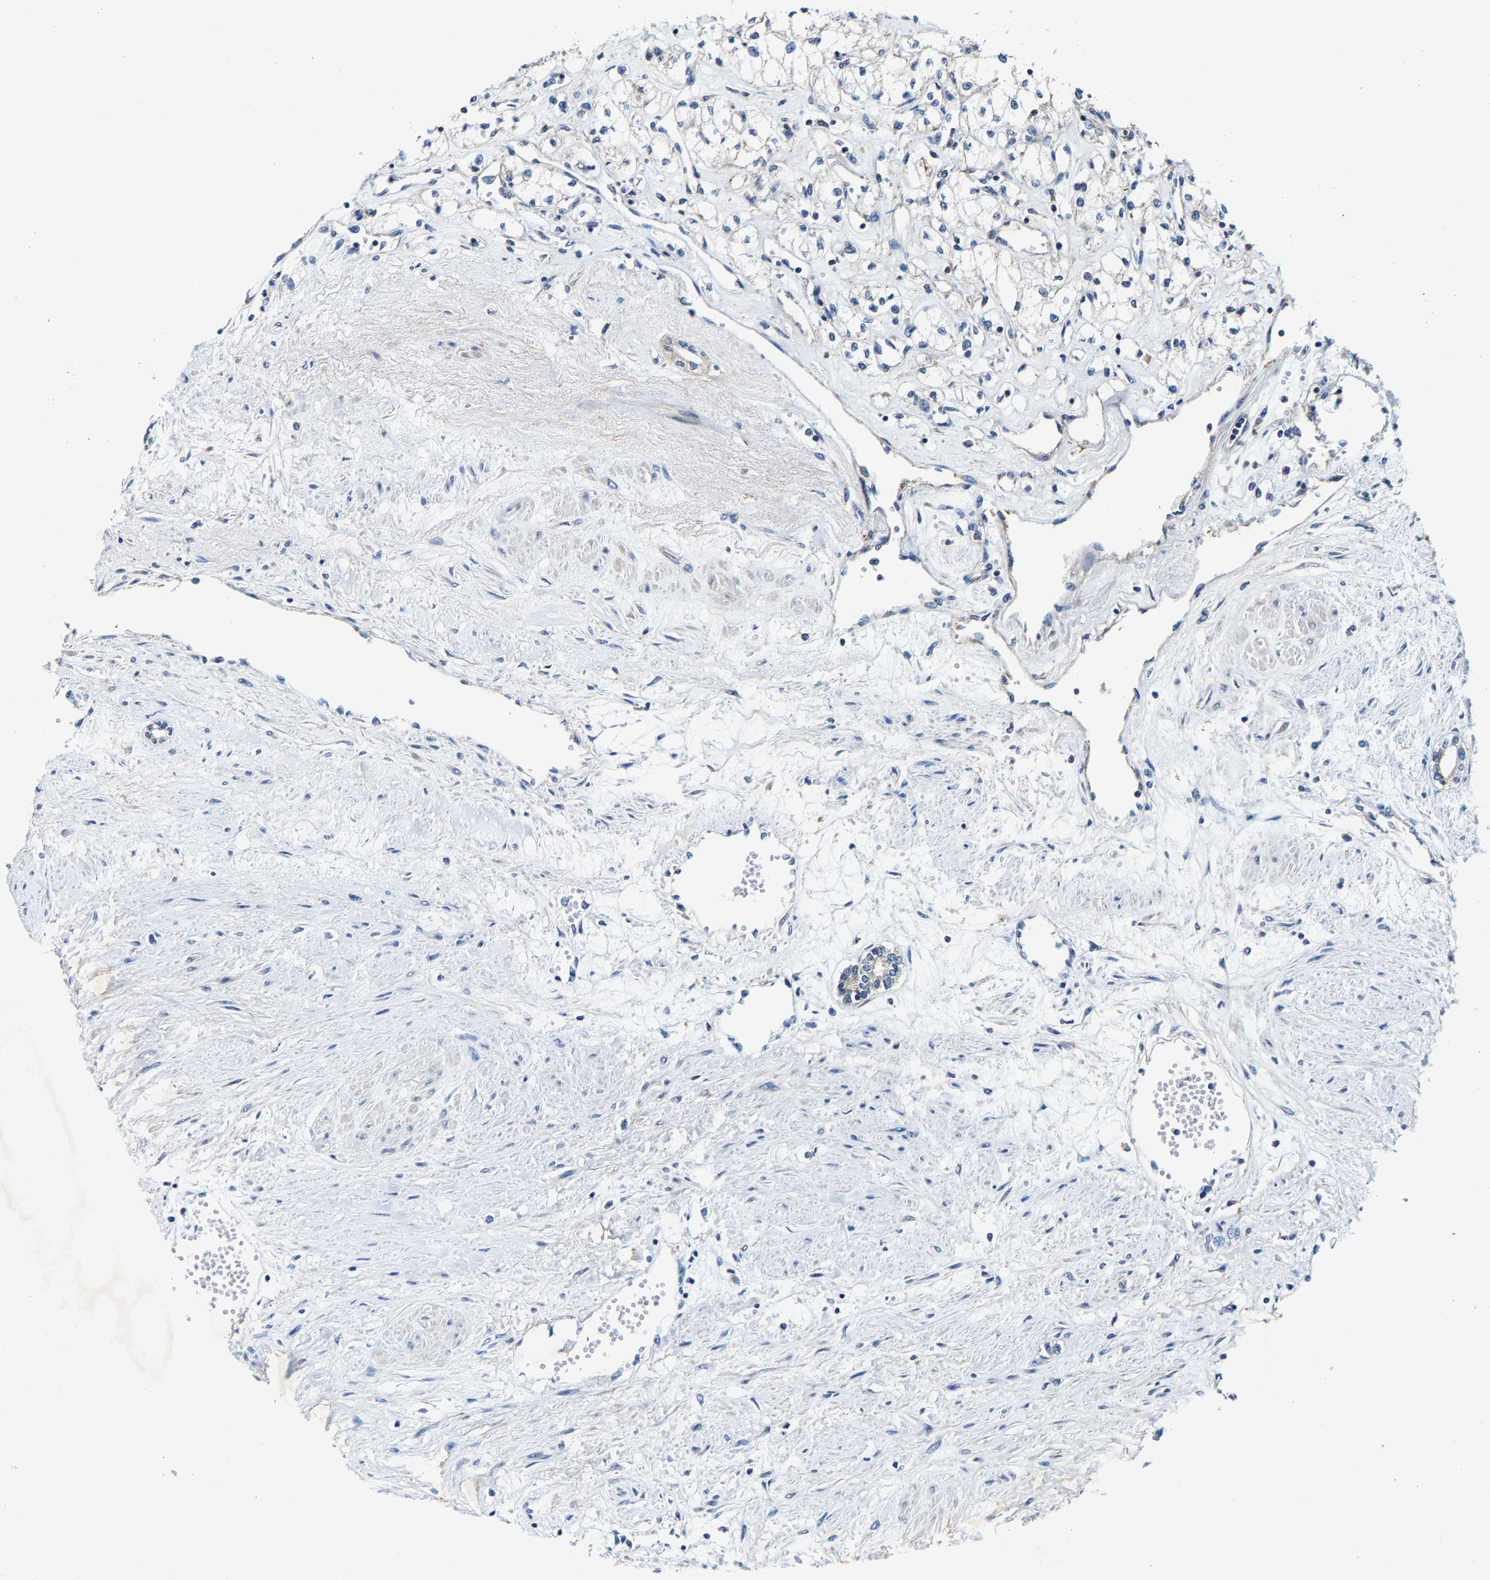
{"staining": {"intensity": "negative", "quantity": "none", "location": "none"}, "tissue": "renal cancer", "cell_type": "Tumor cells", "image_type": "cancer", "snomed": [{"axis": "morphology", "description": "Adenocarcinoma, NOS"}, {"axis": "topography", "description": "Kidney"}], "caption": "The image exhibits no staining of tumor cells in adenocarcinoma (renal).", "gene": "SLC25A25", "patient": {"sex": "male", "age": 59}}